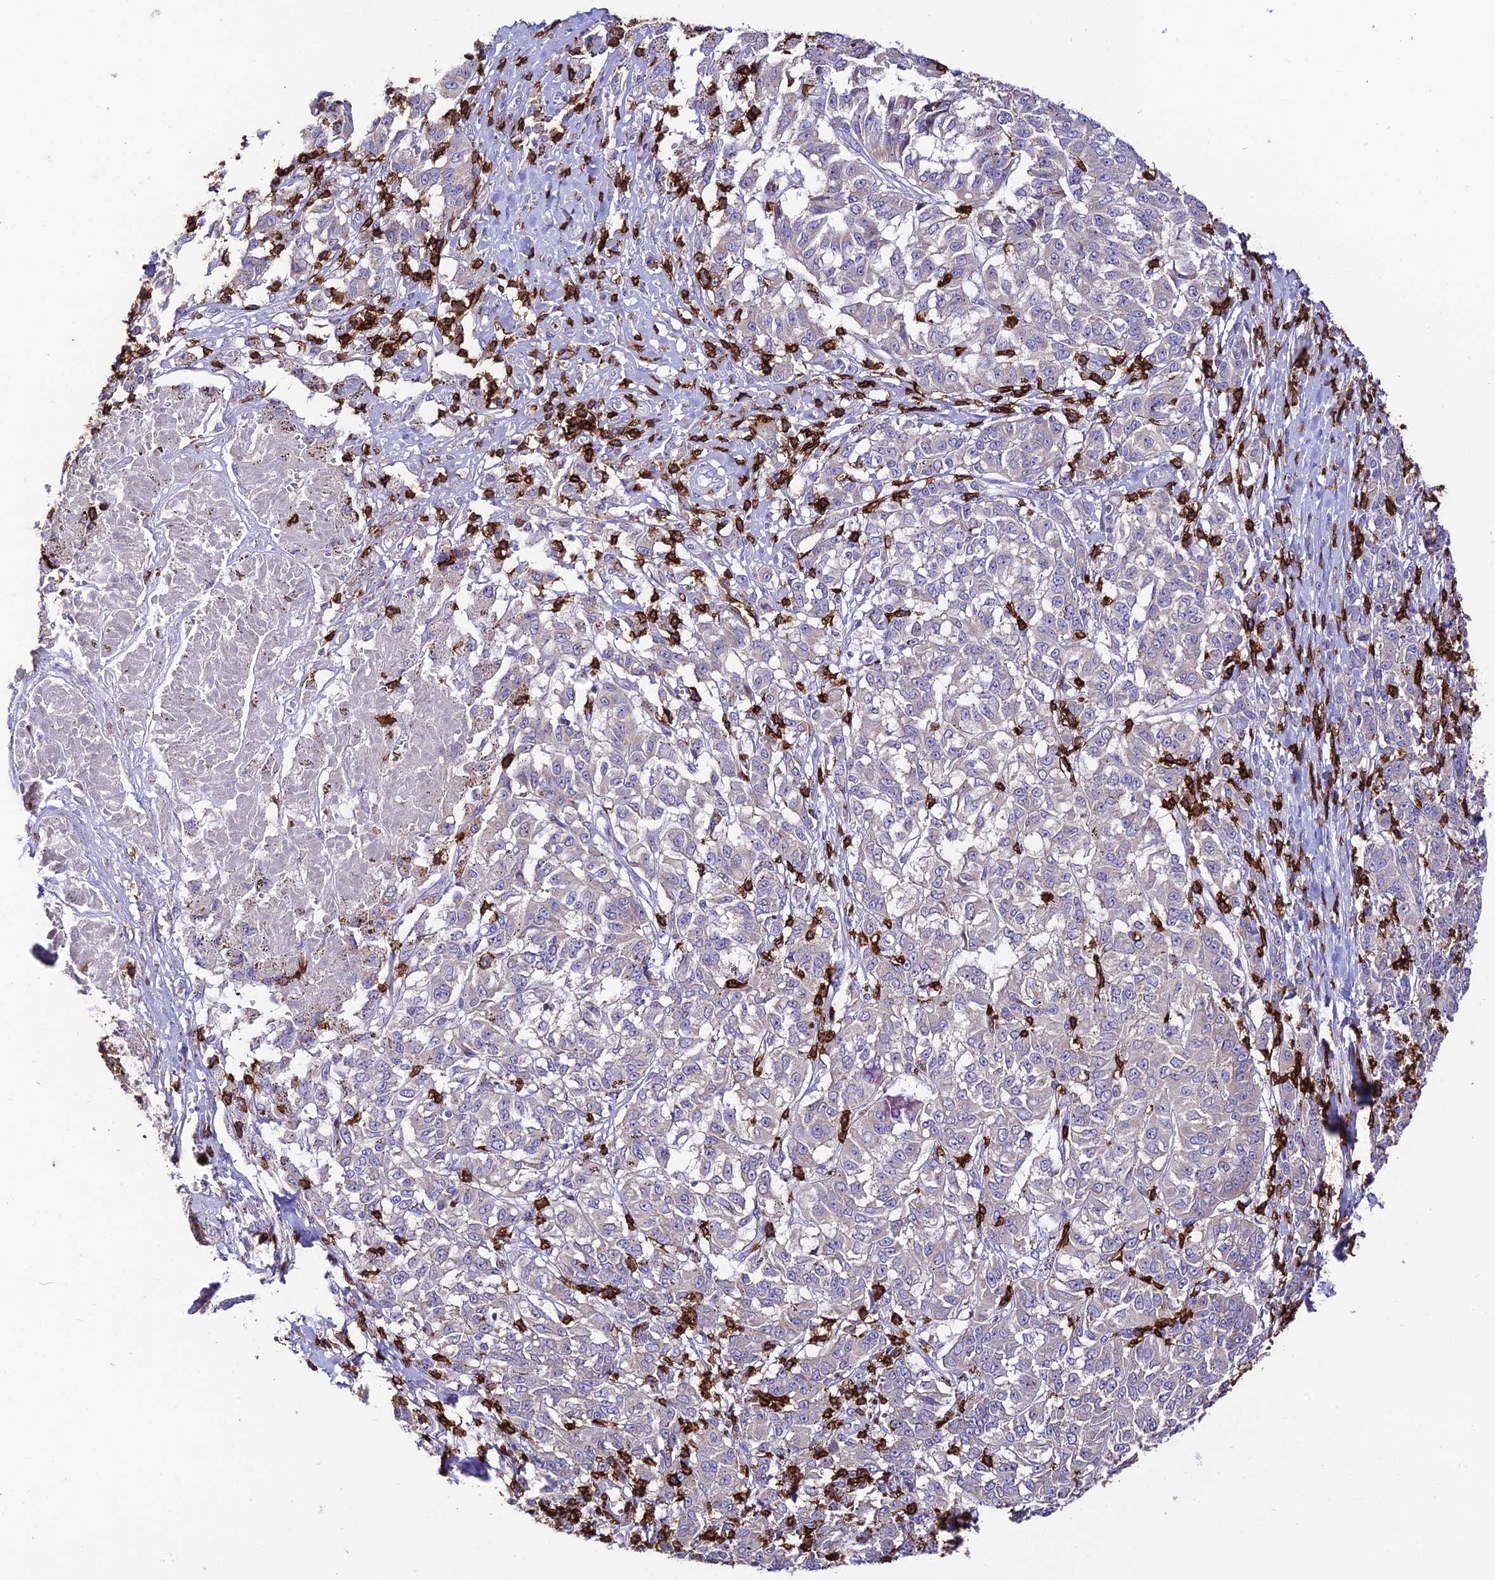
{"staining": {"intensity": "negative", "quantity": "none", "location": "none"}, "tissue": "melanoma", "cell_type": "Tumor cells", "image_type": "cancer", "snomed": [{"axis": "morphology", "description": "Malignant melanoma, NOS"}, {"axis": "topography", "description": "Skin"}], "caption": "An IHC histopathology image of malignant melanoma is shown. There is no staining in tumor cells of malignant melanoma.", "gene": "PTPRCAP", "patient": {"sex": "female", "age": 72}}